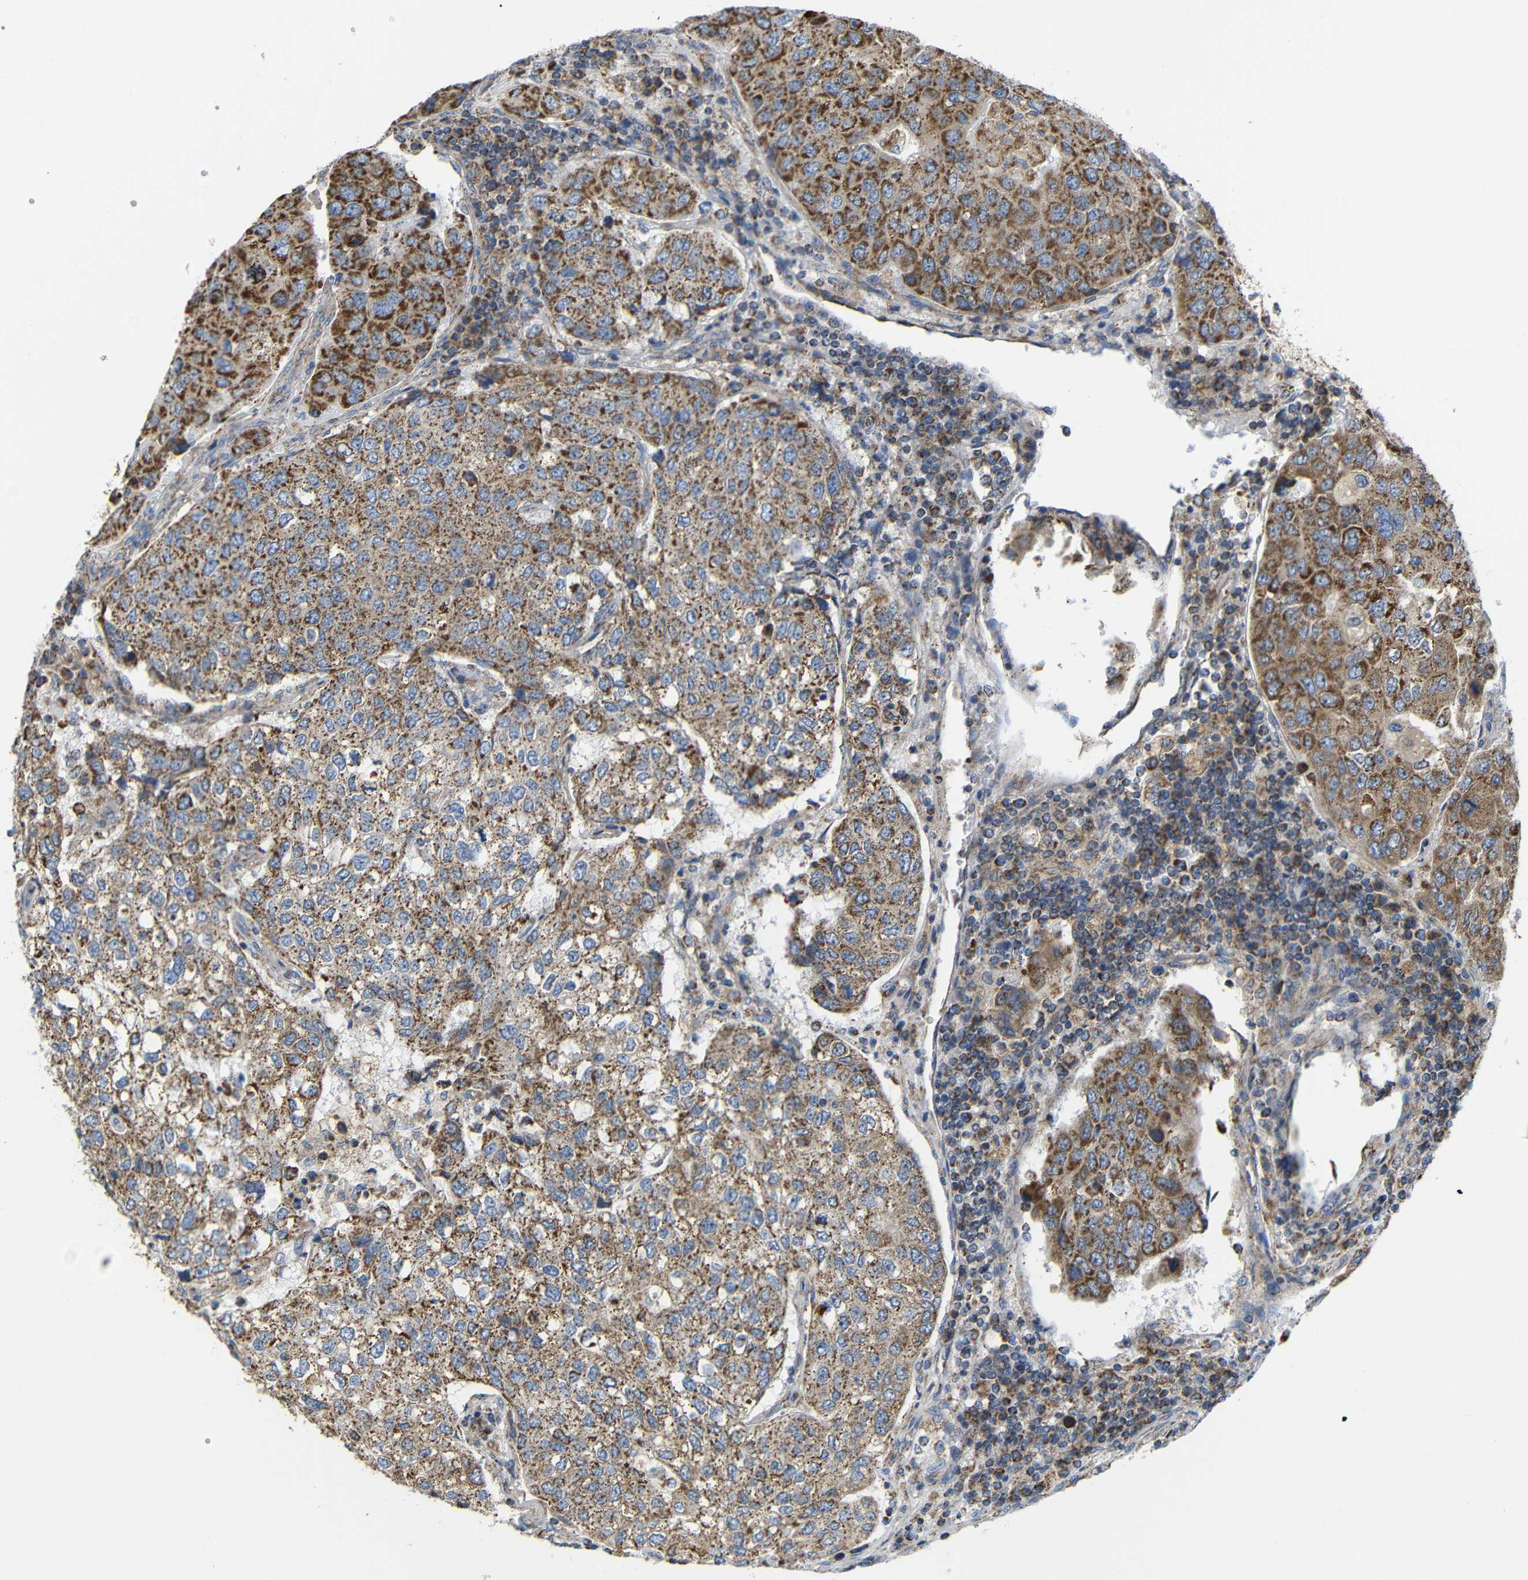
{"staining": {"intensity": "strong", "quantity": ">75%", "location": "cytoplasmic/membranous"}, "tissue": "urothelial cancer", "cell_type": "Tumor cells", "image_type": "cancer", "snomed": [{"axis": "morphology", "description": "Urothelial carcinoma, High grade"}, {"axis": "topography", "description": "Lymph node"}, {"axis": "topography", "description": "Urinary bladder"}], "caption": "A photomicrograph of human high-grade urothelial carcinoma stained for a protein displays strong cytoplasmic/membranous brown staining in tumor cells.", "gene": "FAM171B", "patient": {"sex": "male", "age": 51}}